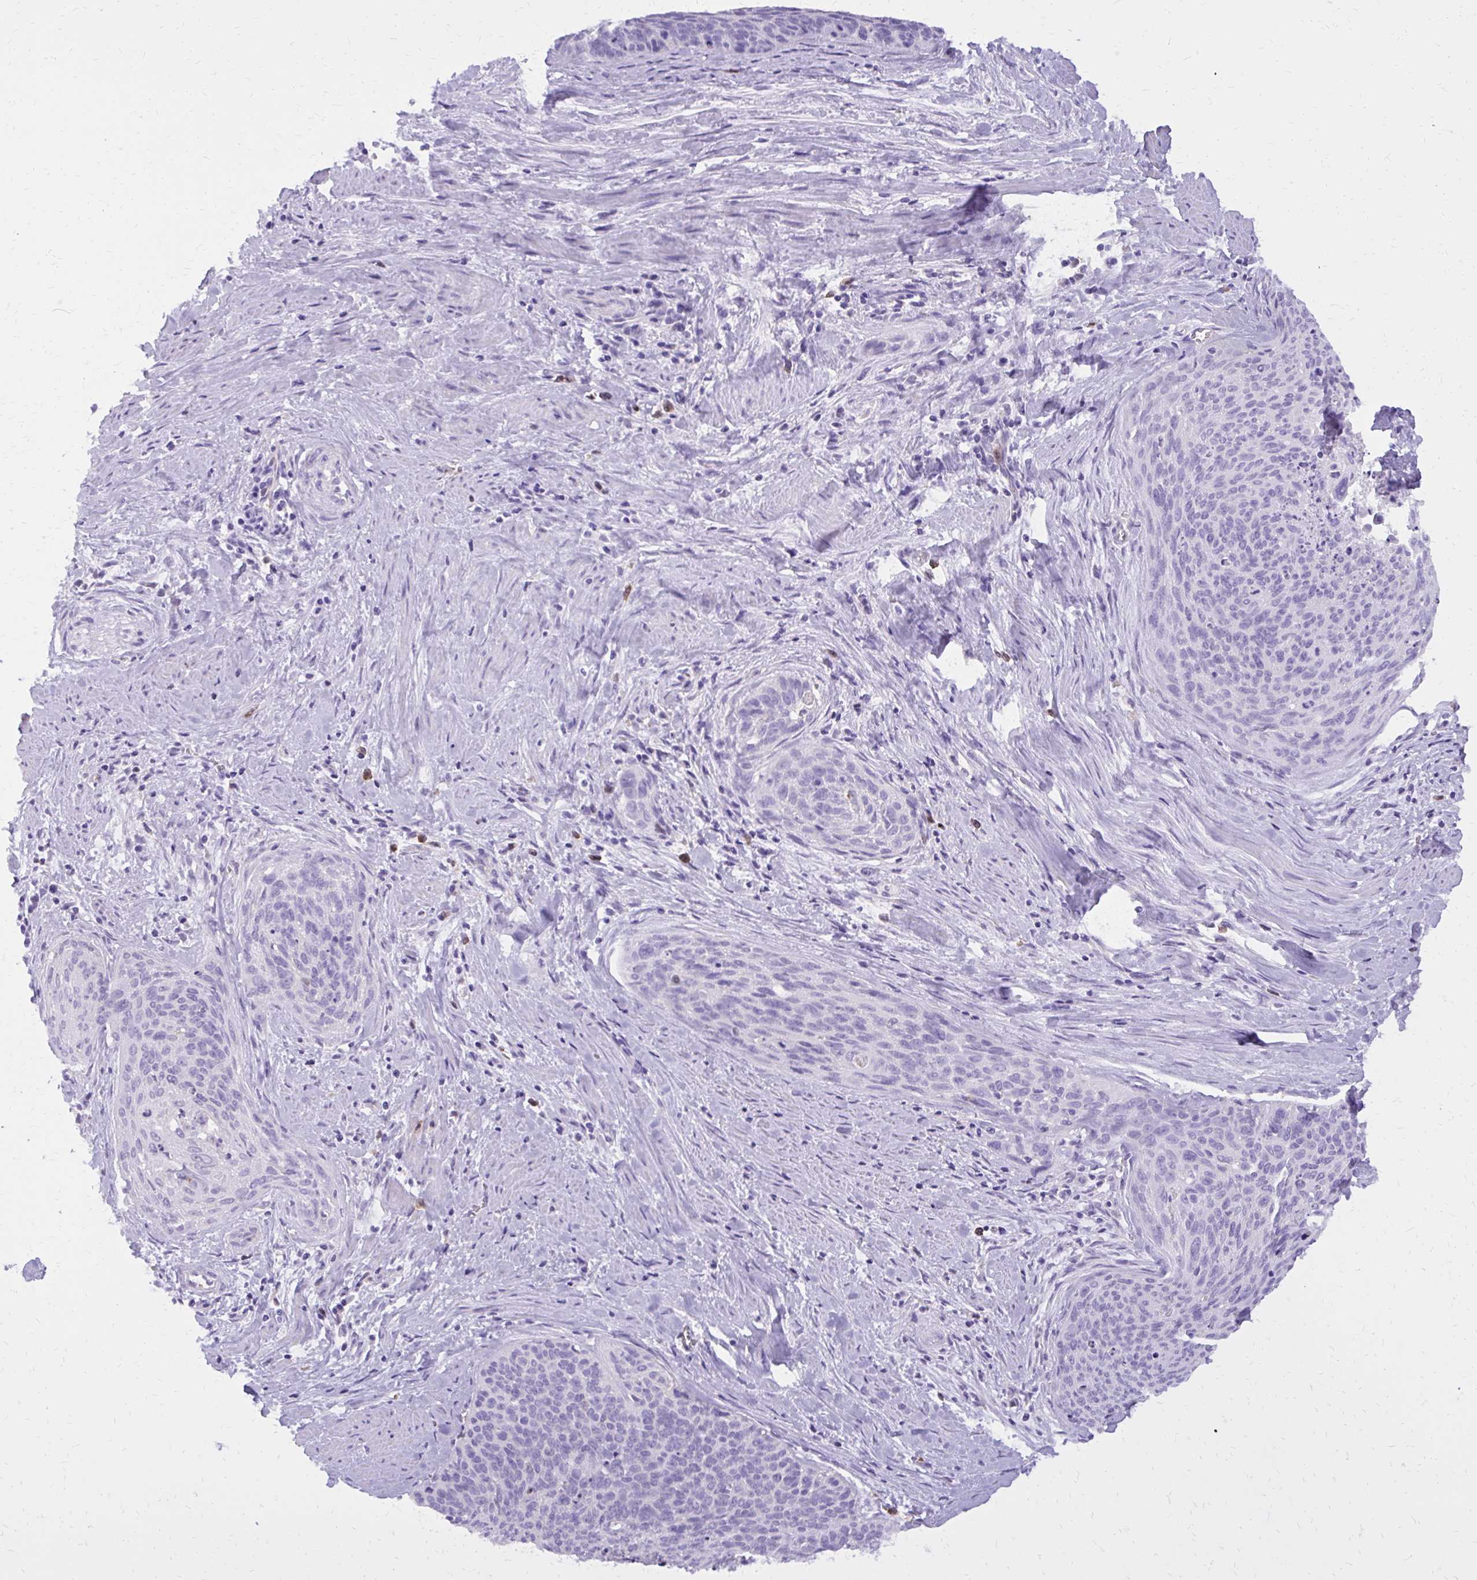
{"staining": {"intensity": "negative", "quantity": "none", "location": "none"}, "tissue": "cervical cancer", "cell_type": "Tumor cells", "image_type": "cancer", "snomed": [{"axis": "morphology", "description": "Squamous cell carcinoma, NOS"}, {"axis": "topography", "description": "Cervix"}], "caption": "Immunohistochemistry photomicrograph of neoplastic tissue: human cervical cancer stained with DAB (3,3'-diaminobenzidine) shows no significant protein staining in tumor cells. (Stains: DAB immunohistochemistry (IHC) with hematoxylin counter stain, Microscopy: brightfield microscopy at high magnification).", "gene": "CAT", "patient": {"sex": "female", "age": 55}}